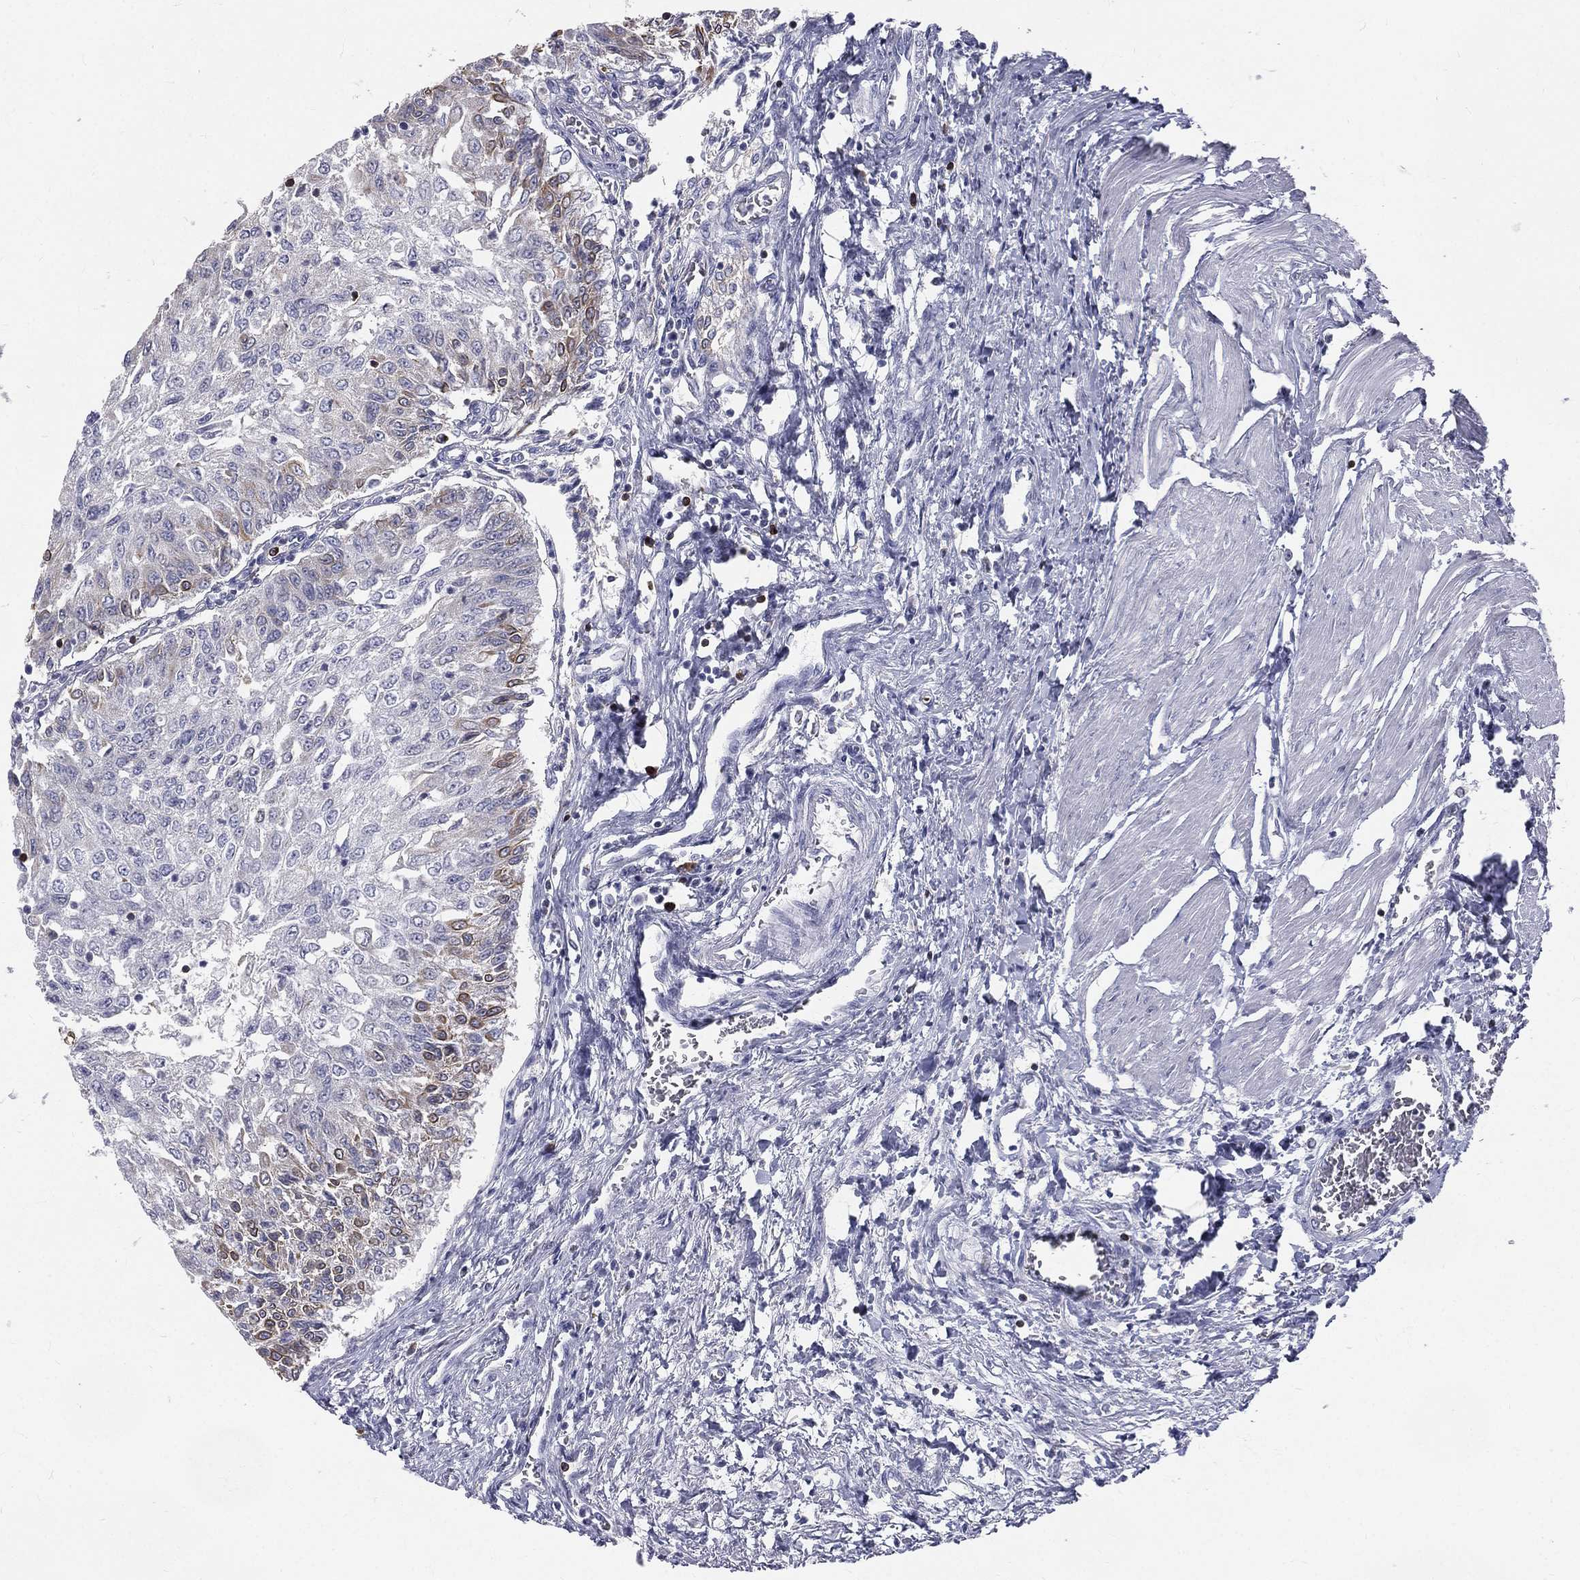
{"staining": {"intensity": "weak", "quantity": "<25%", "location": "cytoplasmic/membranous"}, "tissue": "urothelial cancer", "cell_type": "Tumor cells", "image_type": "cancer", "snomed": [{"axis": "morphology", "description": "Urothelial carcinoma, Low grade"}, {"axis": "topography", "description": "Urinary bladder"}], "caption": "This is a micrograph of immunohistochemistry staining of low-grade urothelial carcinoma, which shows no staining in tumor cells.", "gene": "CTSW", "patient": {"sex": "male", "age": 78}}